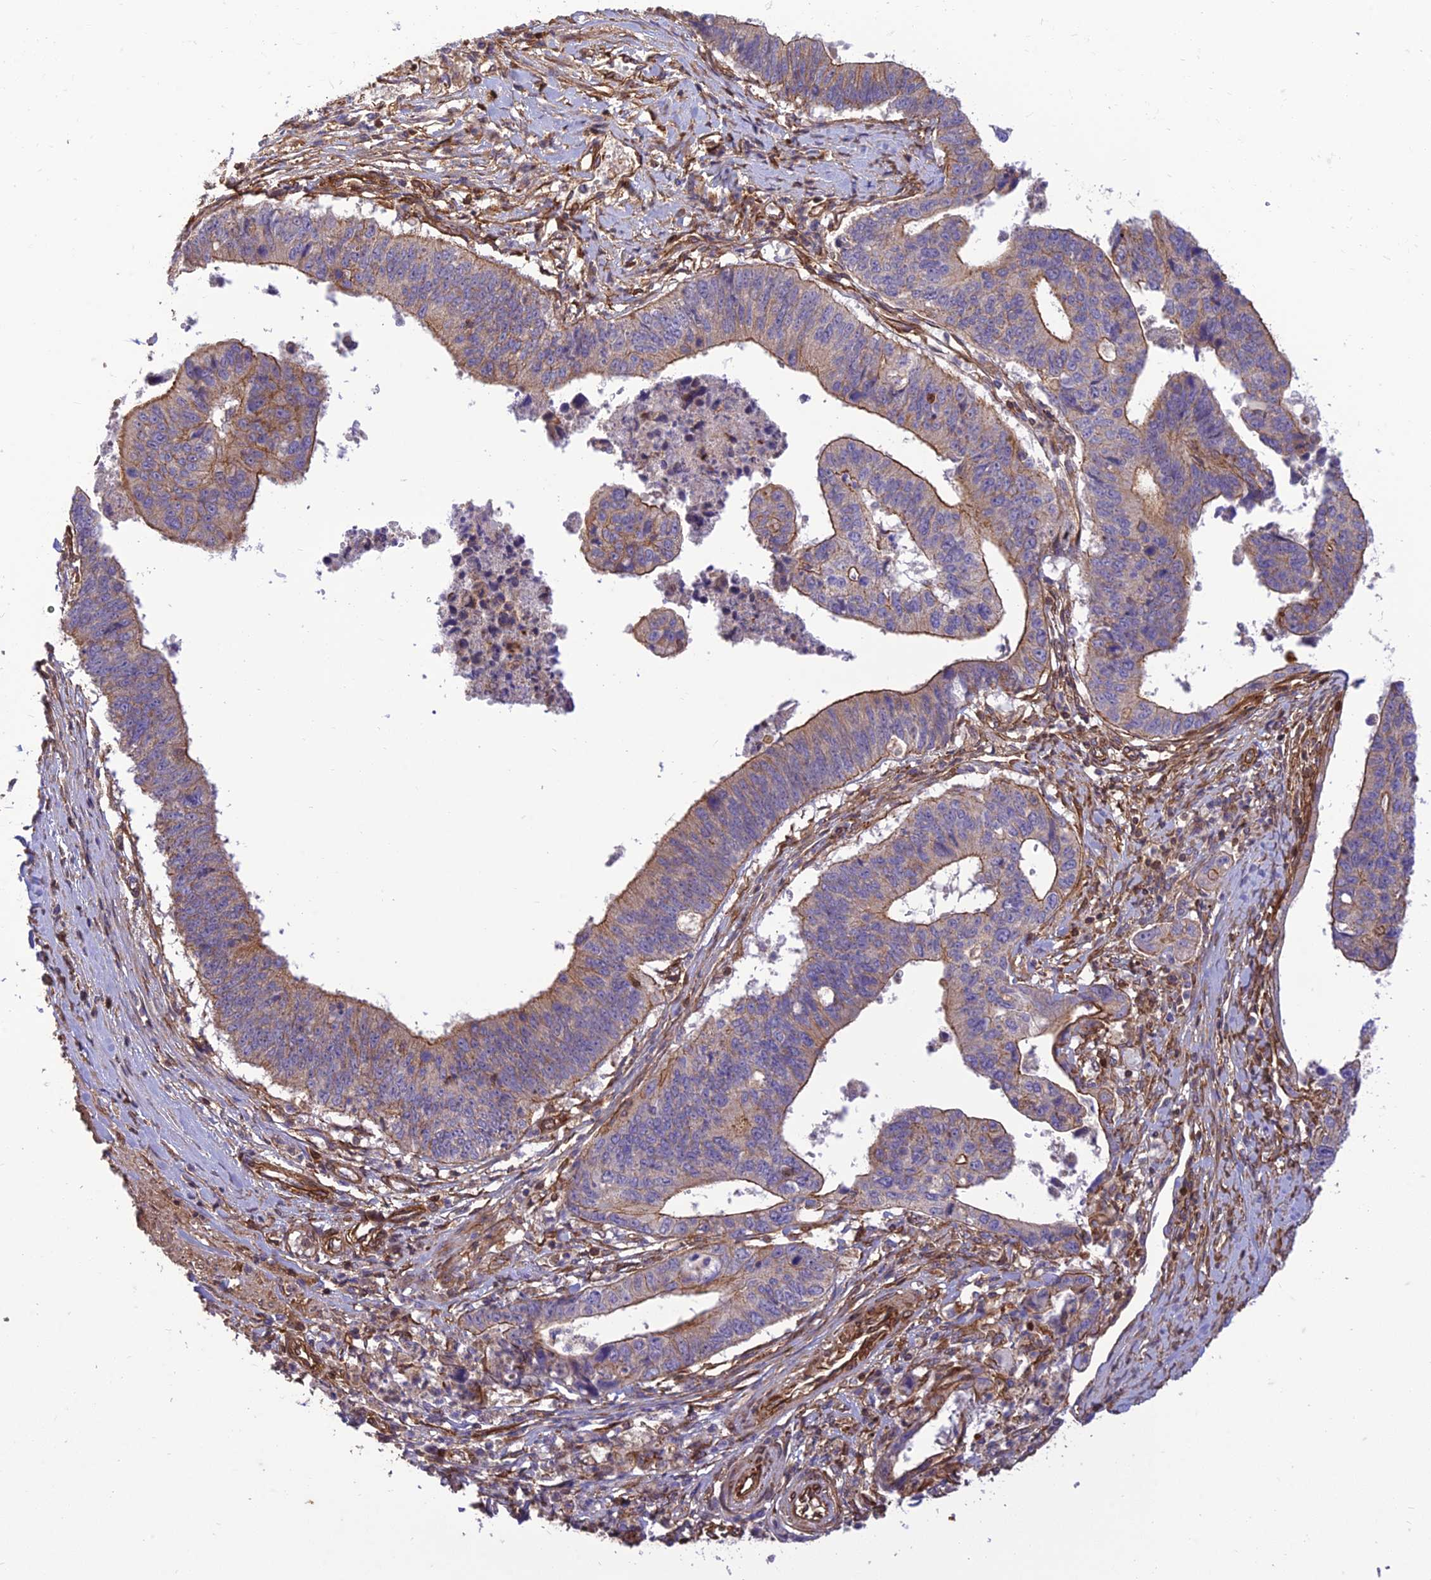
{"staining": {"intensity": "moderate", "quantity": "25%-75%", "location": "cytoplasmic/membranous"}, "tissue": "stomach cancer", "cell_type": "Tumor cells", "image_type": "cancer", "snomed": [{"axis": "morphology", "description": "Adenocarcinoma, NOS"}, {"axis": "topography", "description": "Stomach"}], "caption": "This is an image of immunohistochemistry (IHC) staining of stomach cancer, which shows moderate staining in the cytoplasmic/membranous of tumor cells.", "gene": "HPSE2", "patient": {"sex": "male", "age": 59}}